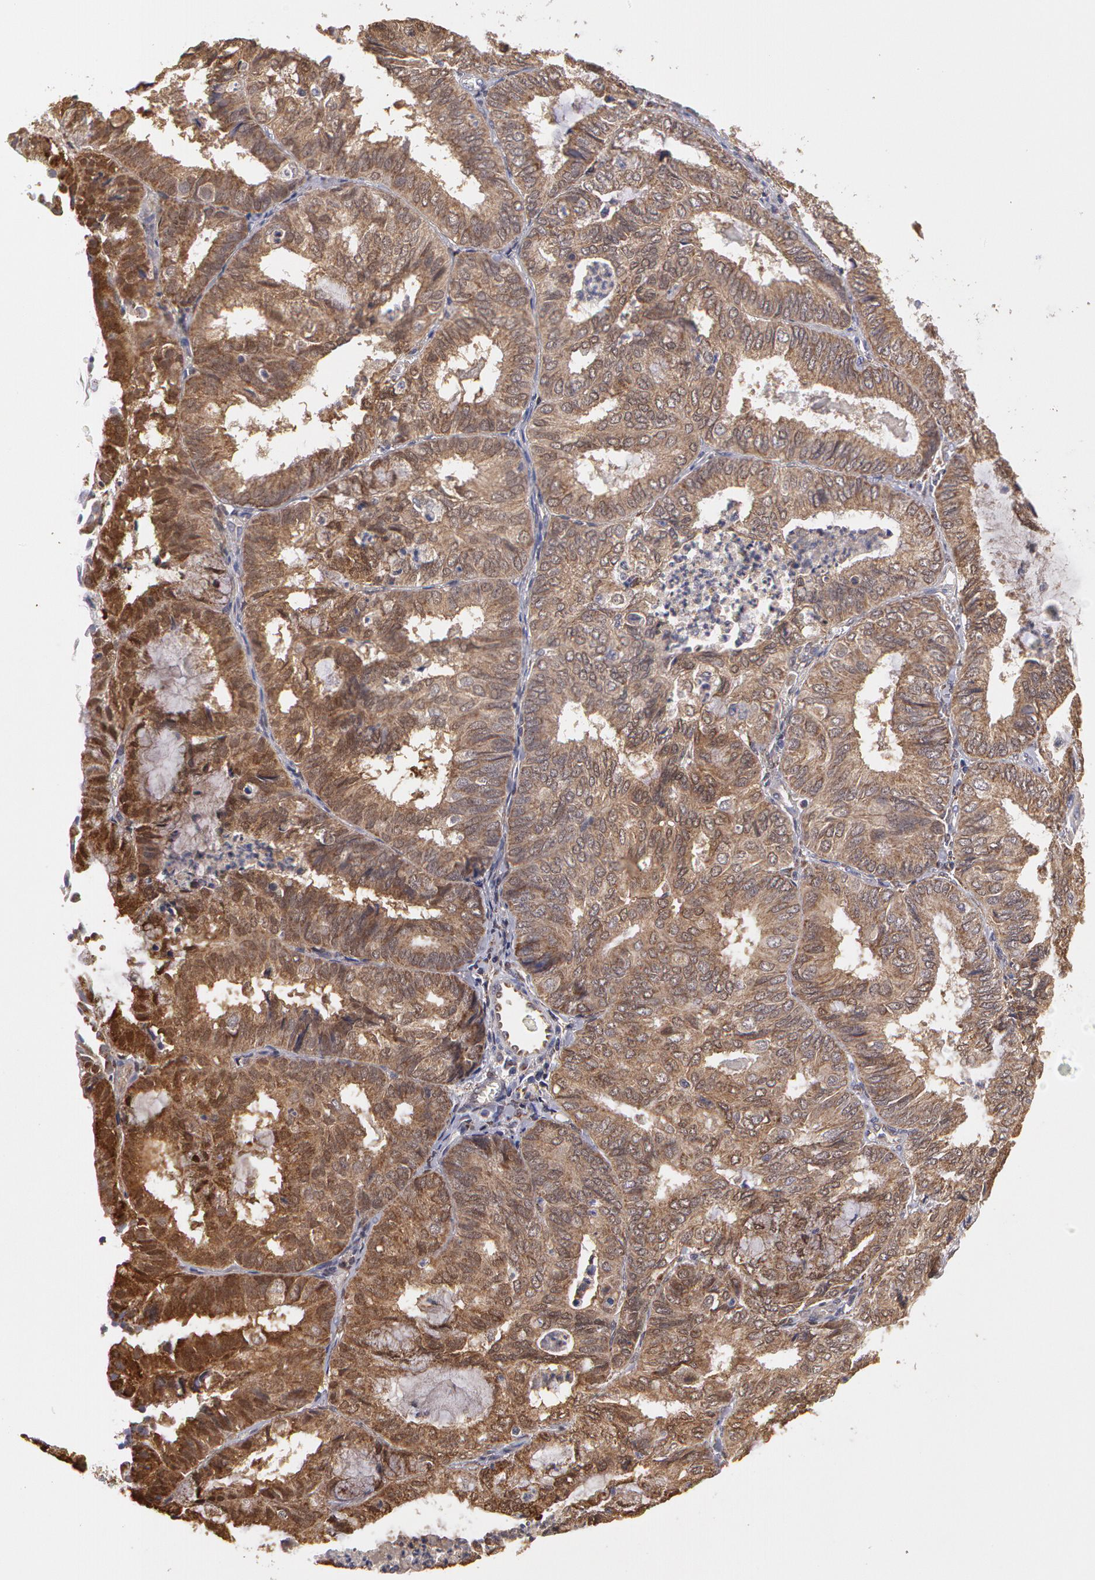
{"staining": {"intensity": "moderate", "quantity": ">75%", "location": "cytoplasmic/membranous"}, "tissue": "endometrial cancer", "cell_type": "Tumor cells", "image_type": "cancer", "snomed": [{"axis": "morphology", "description": "Adenocarcinoma, NOS"}, {"axis": "topography", "description": "Endometrium"}], "caption": "An immunohistochemistry histopathology image of neoplastic tissue is shown. Protein staining in brown highlights moderate cytoplasmic/membranous positivity in endometrial cancer (adenocarcinoma) within tumor cells.", "gene": "MPST", "patient": {"sex": "female", "age": 59}}